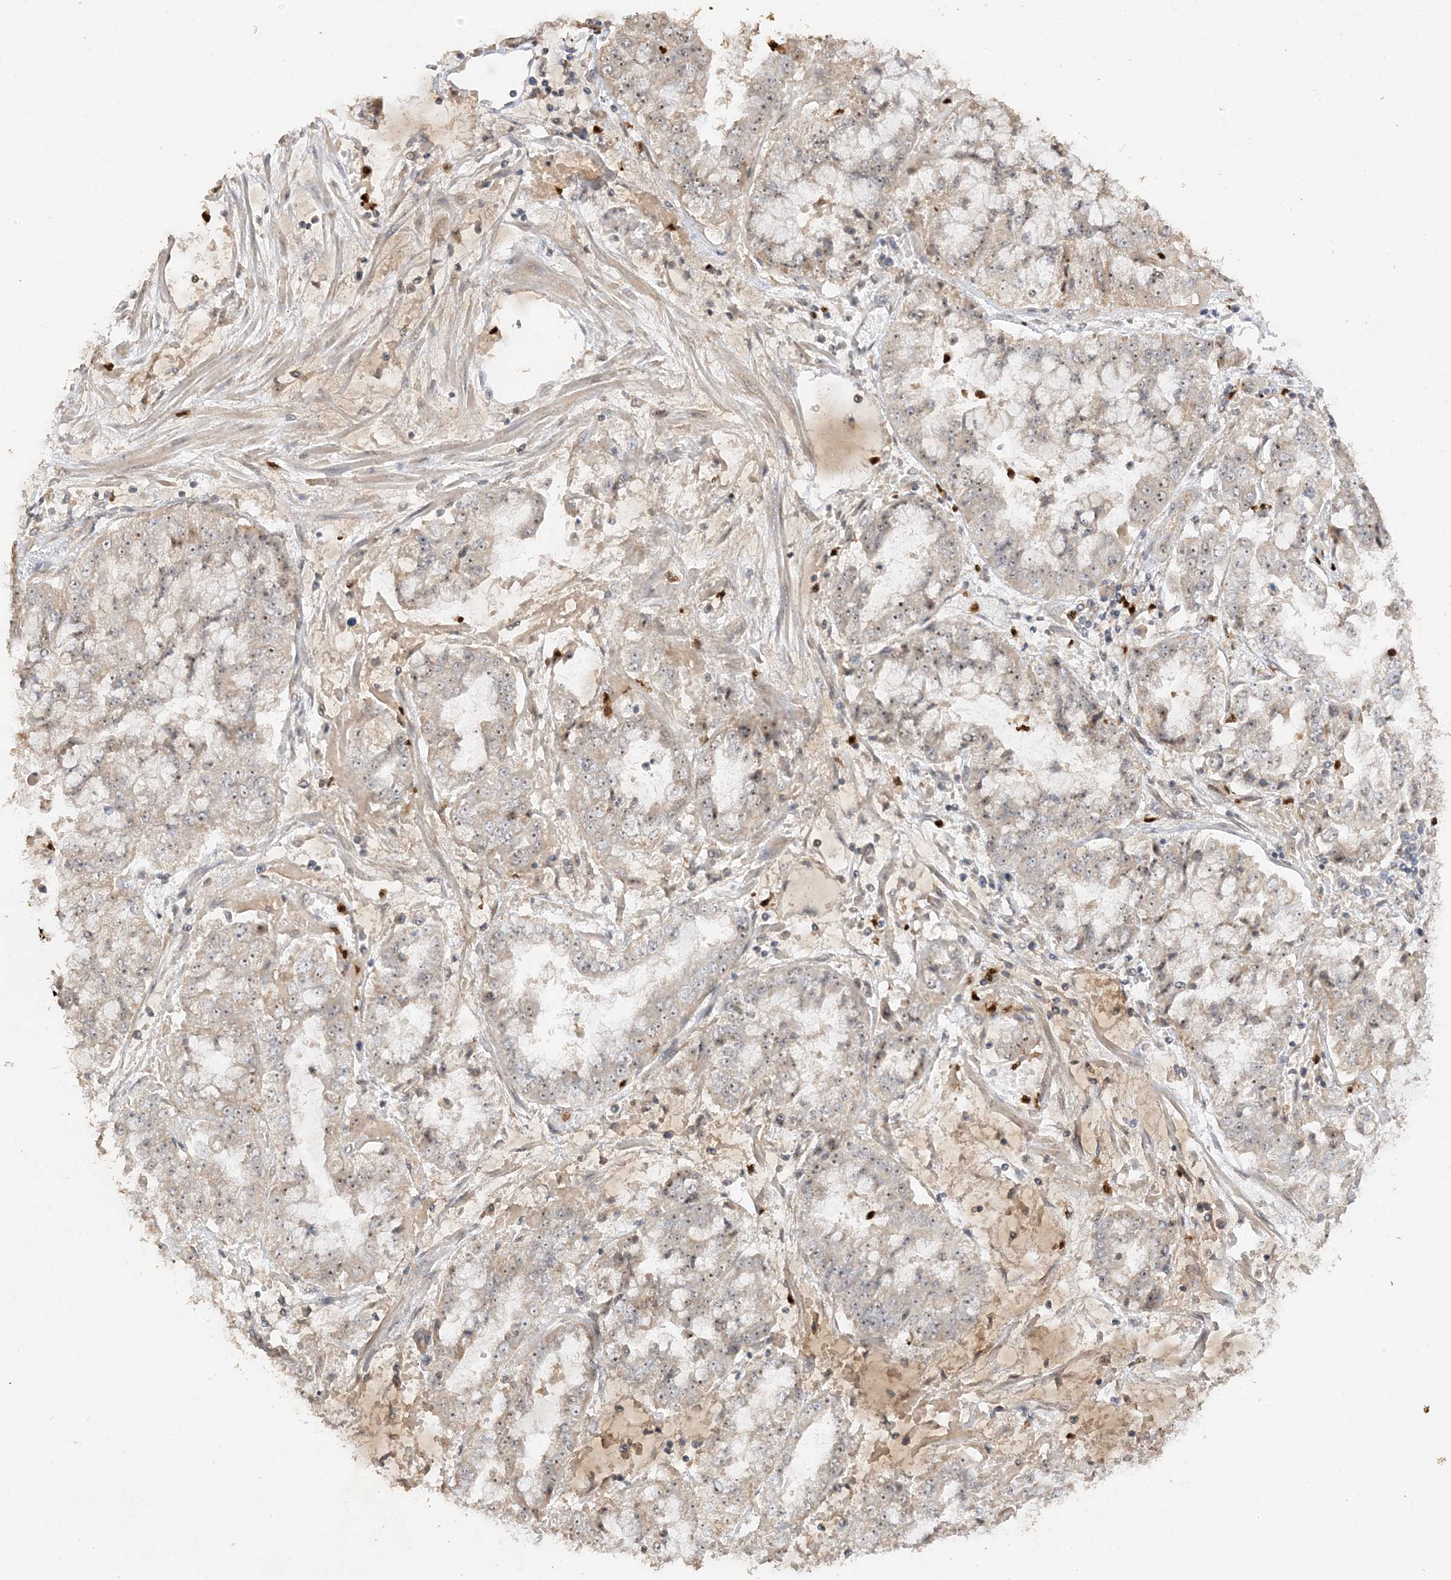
{"staining": {"intensity": "weak", "quantity": ">75%", "location": "nuclear"}, "tissue": "stomach cancer", "cell_type": "Tumor cells", "image_type": "cancer", "snomed": [{"axis": "morphology", "description": "Adenocarcinoma, NOS"}, {"axis": "topography", "description": "Stomach"}], "caption": "This is an image of IHC staining of stomach cancer, which shows weak positivity in the nuclear of tumor cells.", "gene": "DDX18", "patient": {"sex": "male", "age": 76}}